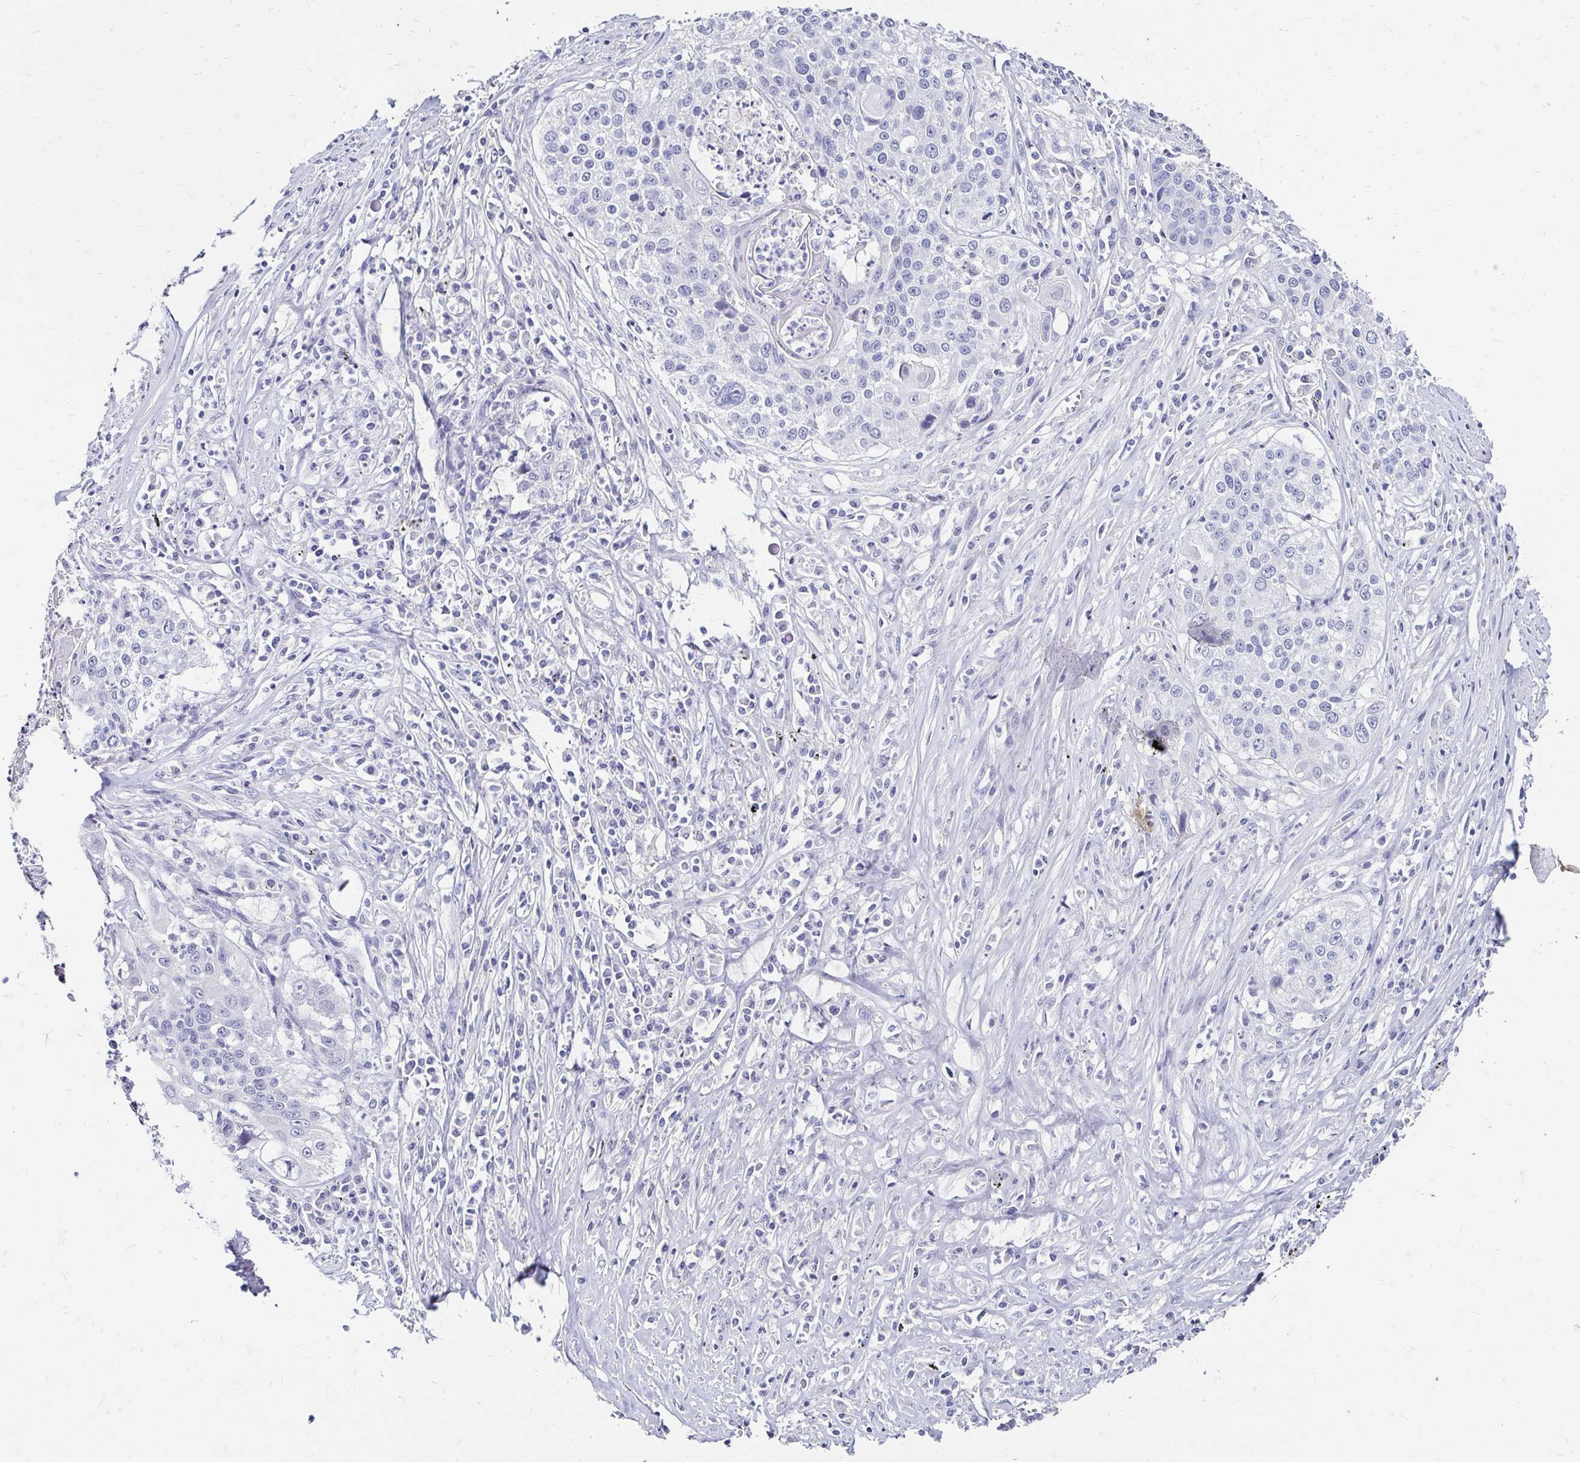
{"staining": {"intensity": "negative", "quantity": "none", "location": "none"}, "tissue": "lung cancer", "cell_type": "Tumor cells", "image_type": "cancer", "snomed": [{"axis": "morphology", "description": "Squamous cell carcinoma, NOS"}, {"axis": "morphology", "description": "Squamous cell carcinoma, metastatic, NOS"}, {"axis": "topography", "description": "Lung"}, {"axis": "topography", "description": "Pleura, NOS"}], "caption": "Tumor cells are negative for protein expression in human lung cancer.", "gene": "SCG3", "patient": {"sex": "male", "age": 72}}